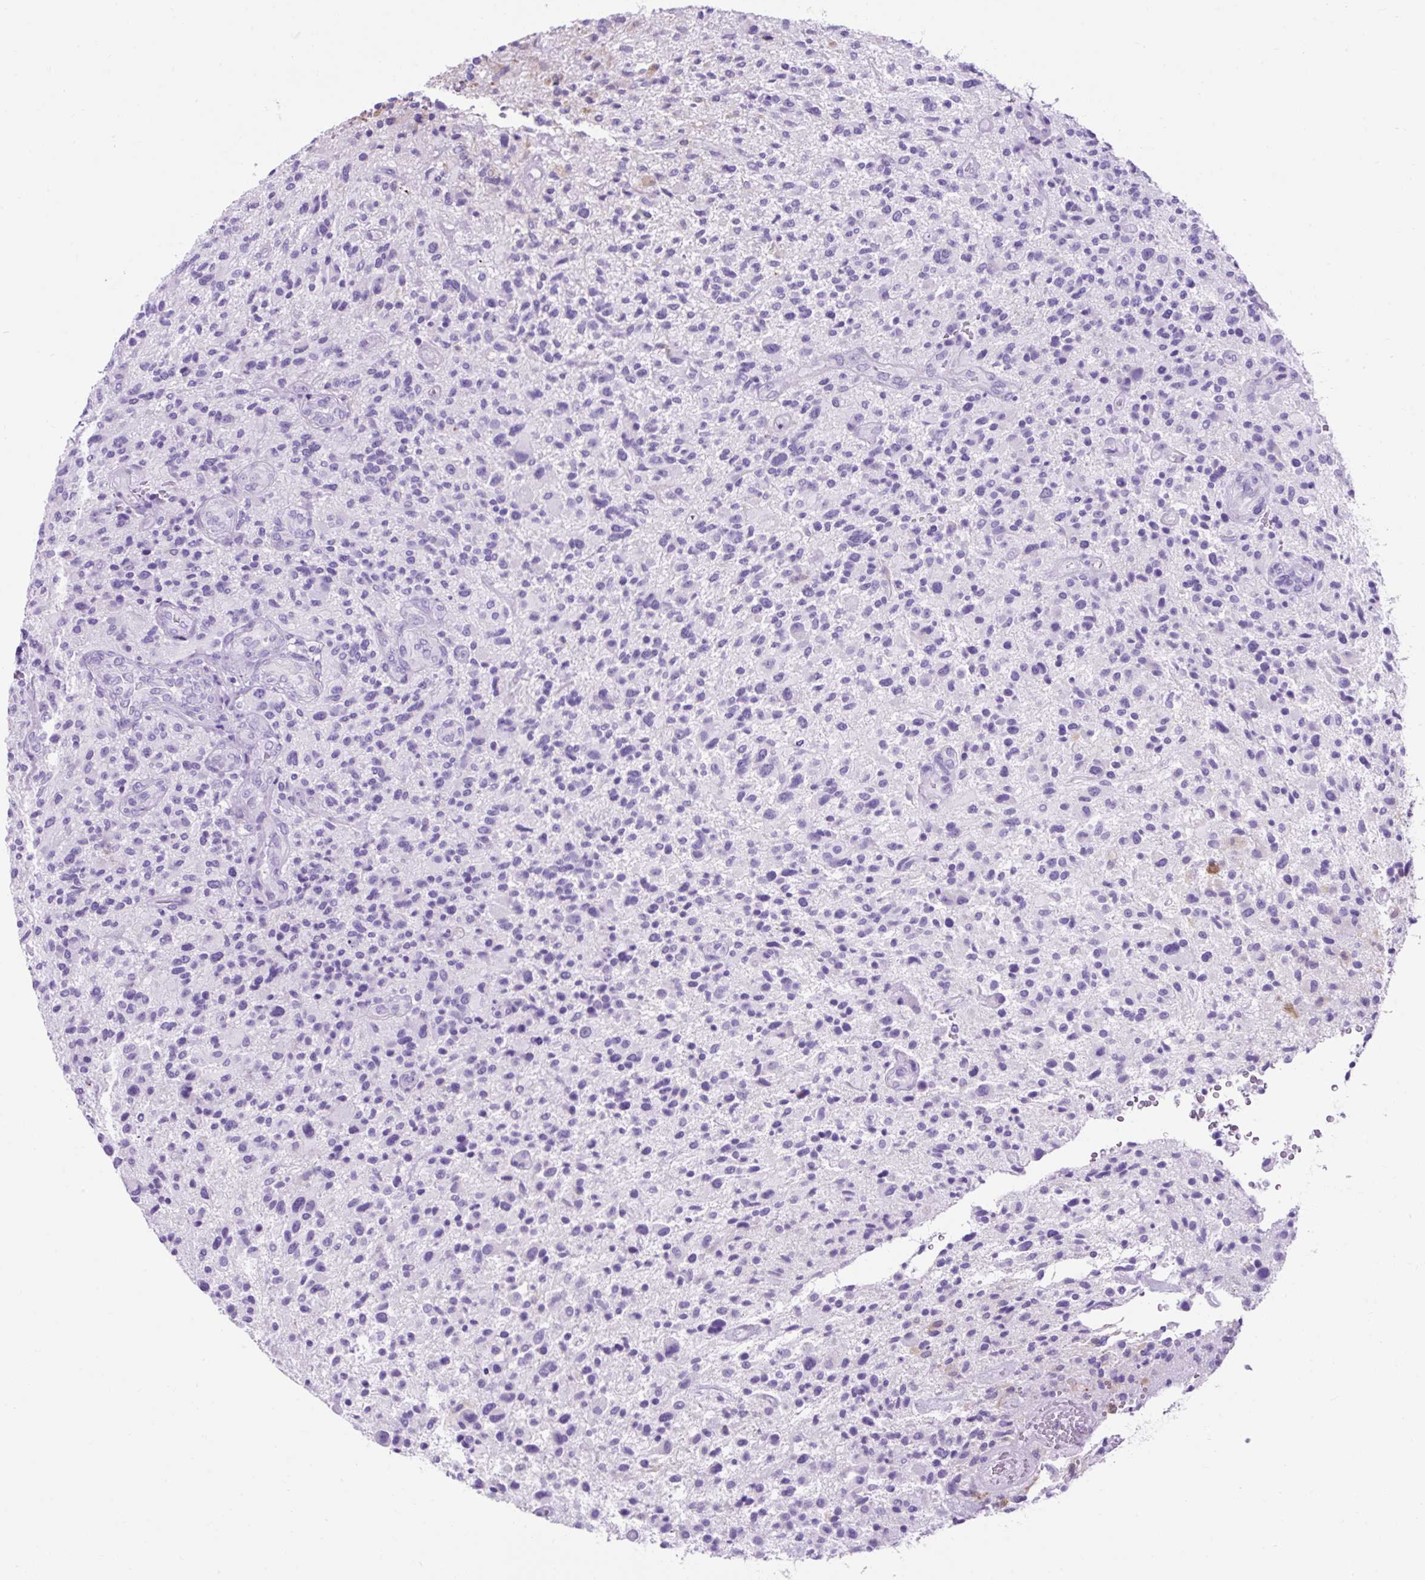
{"staining": {"intensity": "negative", "quantity": "none", "location": "none"}, "tissue": "glioma", "cell_type": "Tumor cells", "image_type": "cancer", "snomed": [{"axis": "morphology", "description": "Glioma, malignant, High grade"}, {"axis": "topography", "description": "Brain"}], "caption": "Tumor cells are negative for protein expression in human malignant glioma (high-grade). (DAB IHC visualized using brightfield microscopy, high magnification).", "gene": "KRT12", "patient": {"sex": "male", "age": 47}}